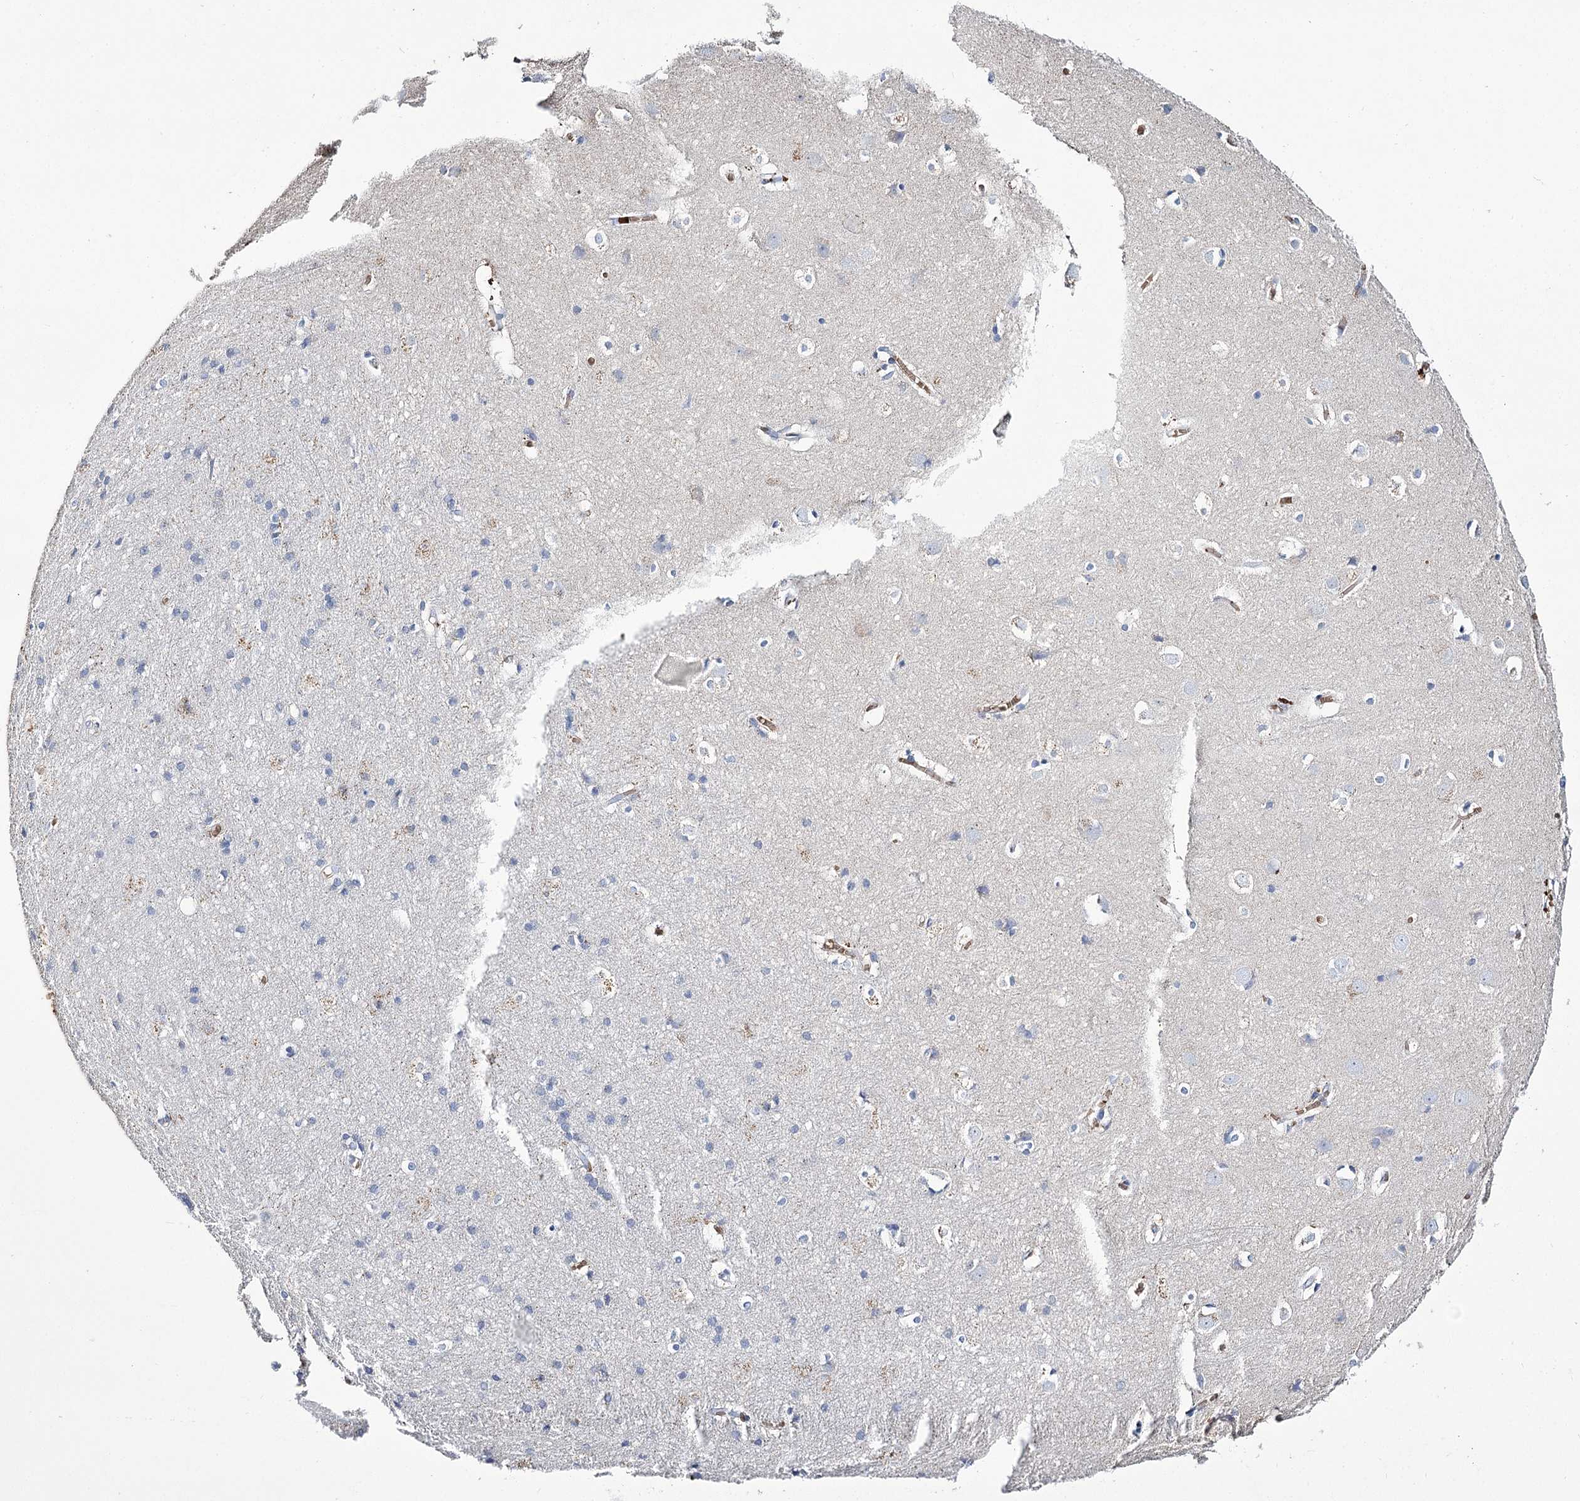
{"staining": {"intensity": "negative", "quantity": "none", "location": "none"}, "tissue": "cerebral cortex", "cell_type": "Endothelial cells", "image_type": "normal", "snomed": [{"axis": "morphology", "description": "Normal tissue, NOS"}, {"axis": "topography", "description": "Cerebral cortex"}], "caption": "High power microscopy photomicrograph of an immunohistochemistry image of benign cerebral cortex, revealing no significant staining in endothelial cells.", "gene": "GBF1", "patient": {"sex": "male", "age": 54}}